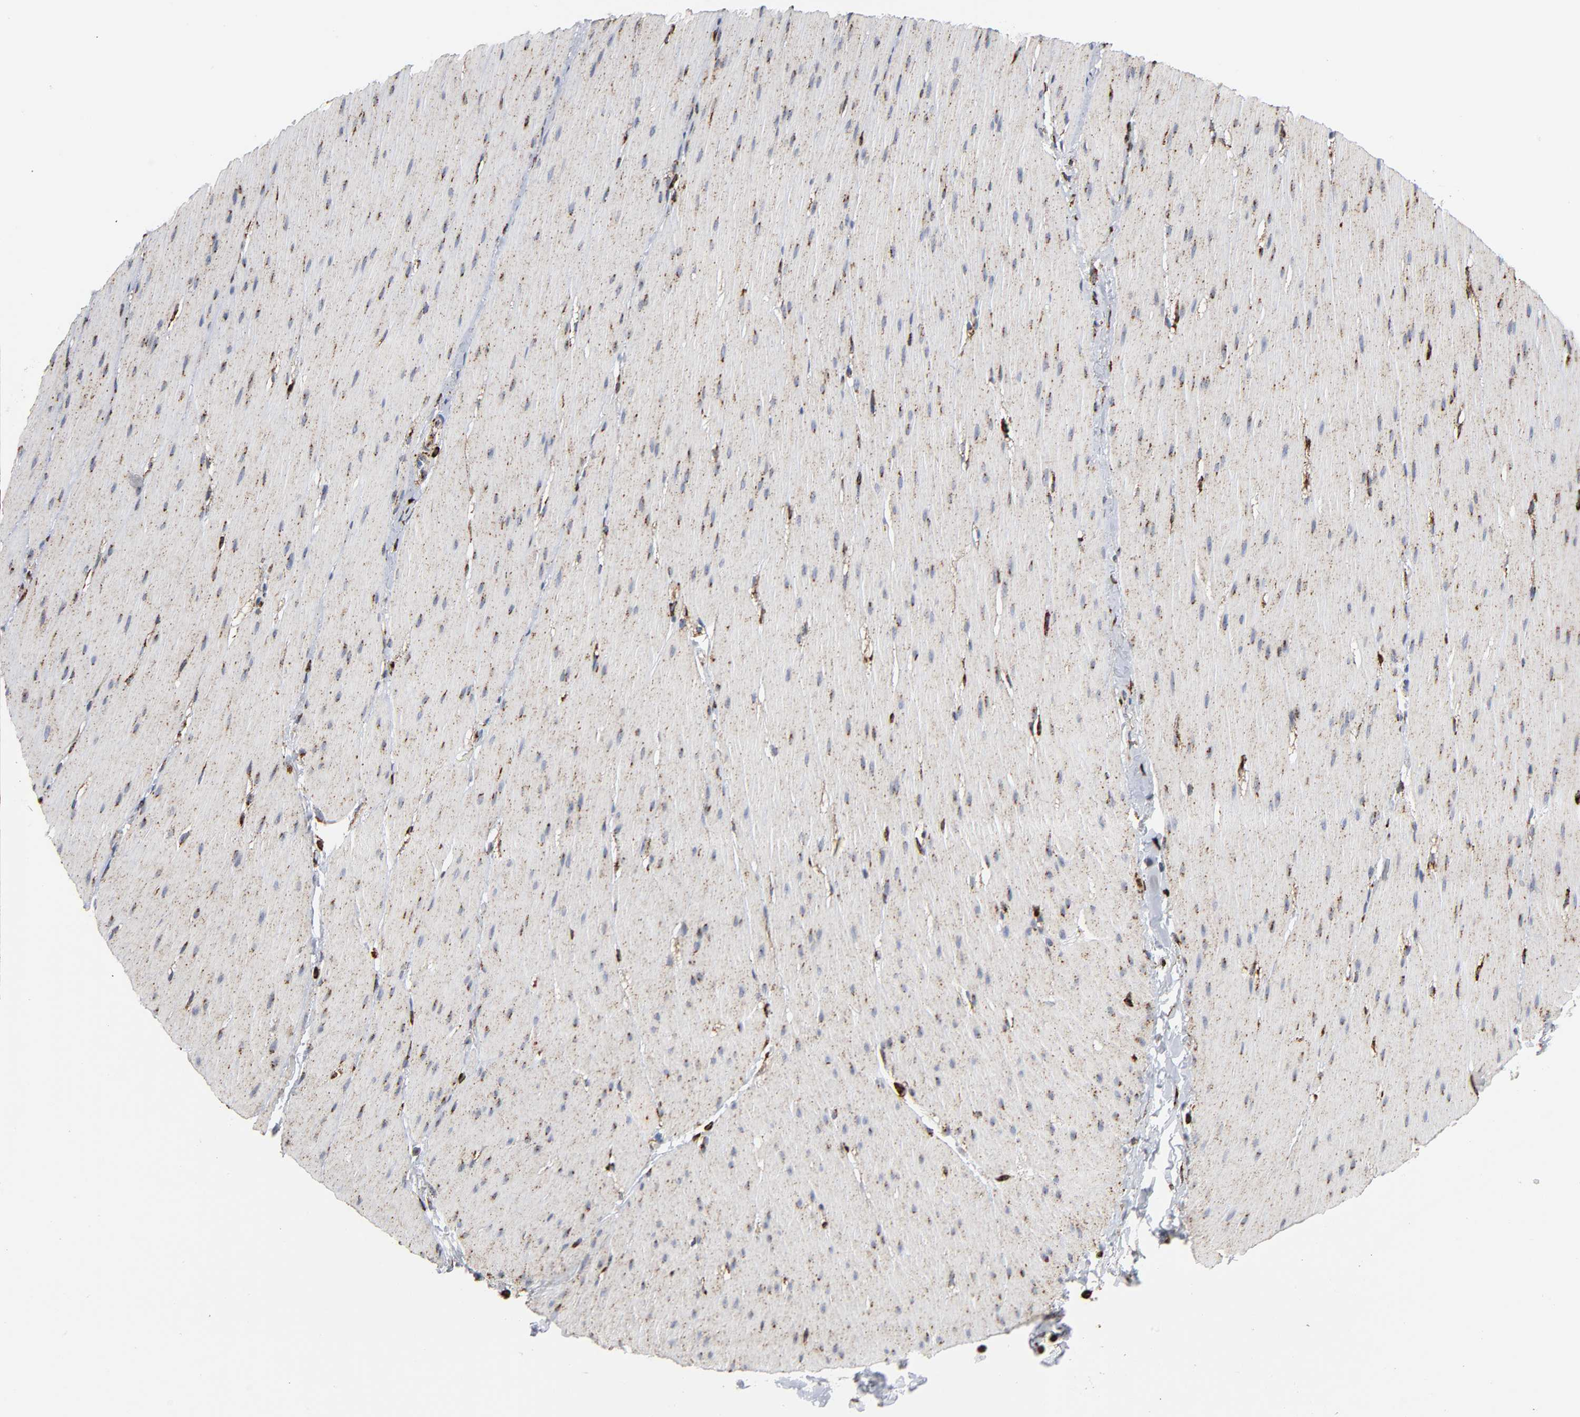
{"staining": {"intensity": "strong", "quantity": ">75%", "location": "cytoplasmic/membranous"}, "tissue": "smooth muscle", "cell_type": "Smooth muscle cells", "image_type": "normal", "snomed": [{"axis": "morphology", "description": "Normal tissue, NOS"}, {"axis": "topography", "description": "Smooth muscle"}, {"axis": "topography", "description": "Colon"}], "caption": "IHC image of normal smooth muscle: human smooth muscle stained using immunohistochemistry (IHC) demonstrates high levels of strong protein expression localized specifically in the cytoplasmic/membranous of smooth muscle cells, appearing as a cytoplasmic/membranous brown color.", "gene": "PSAP", "patient": {"sex": "male", "age": 67}}